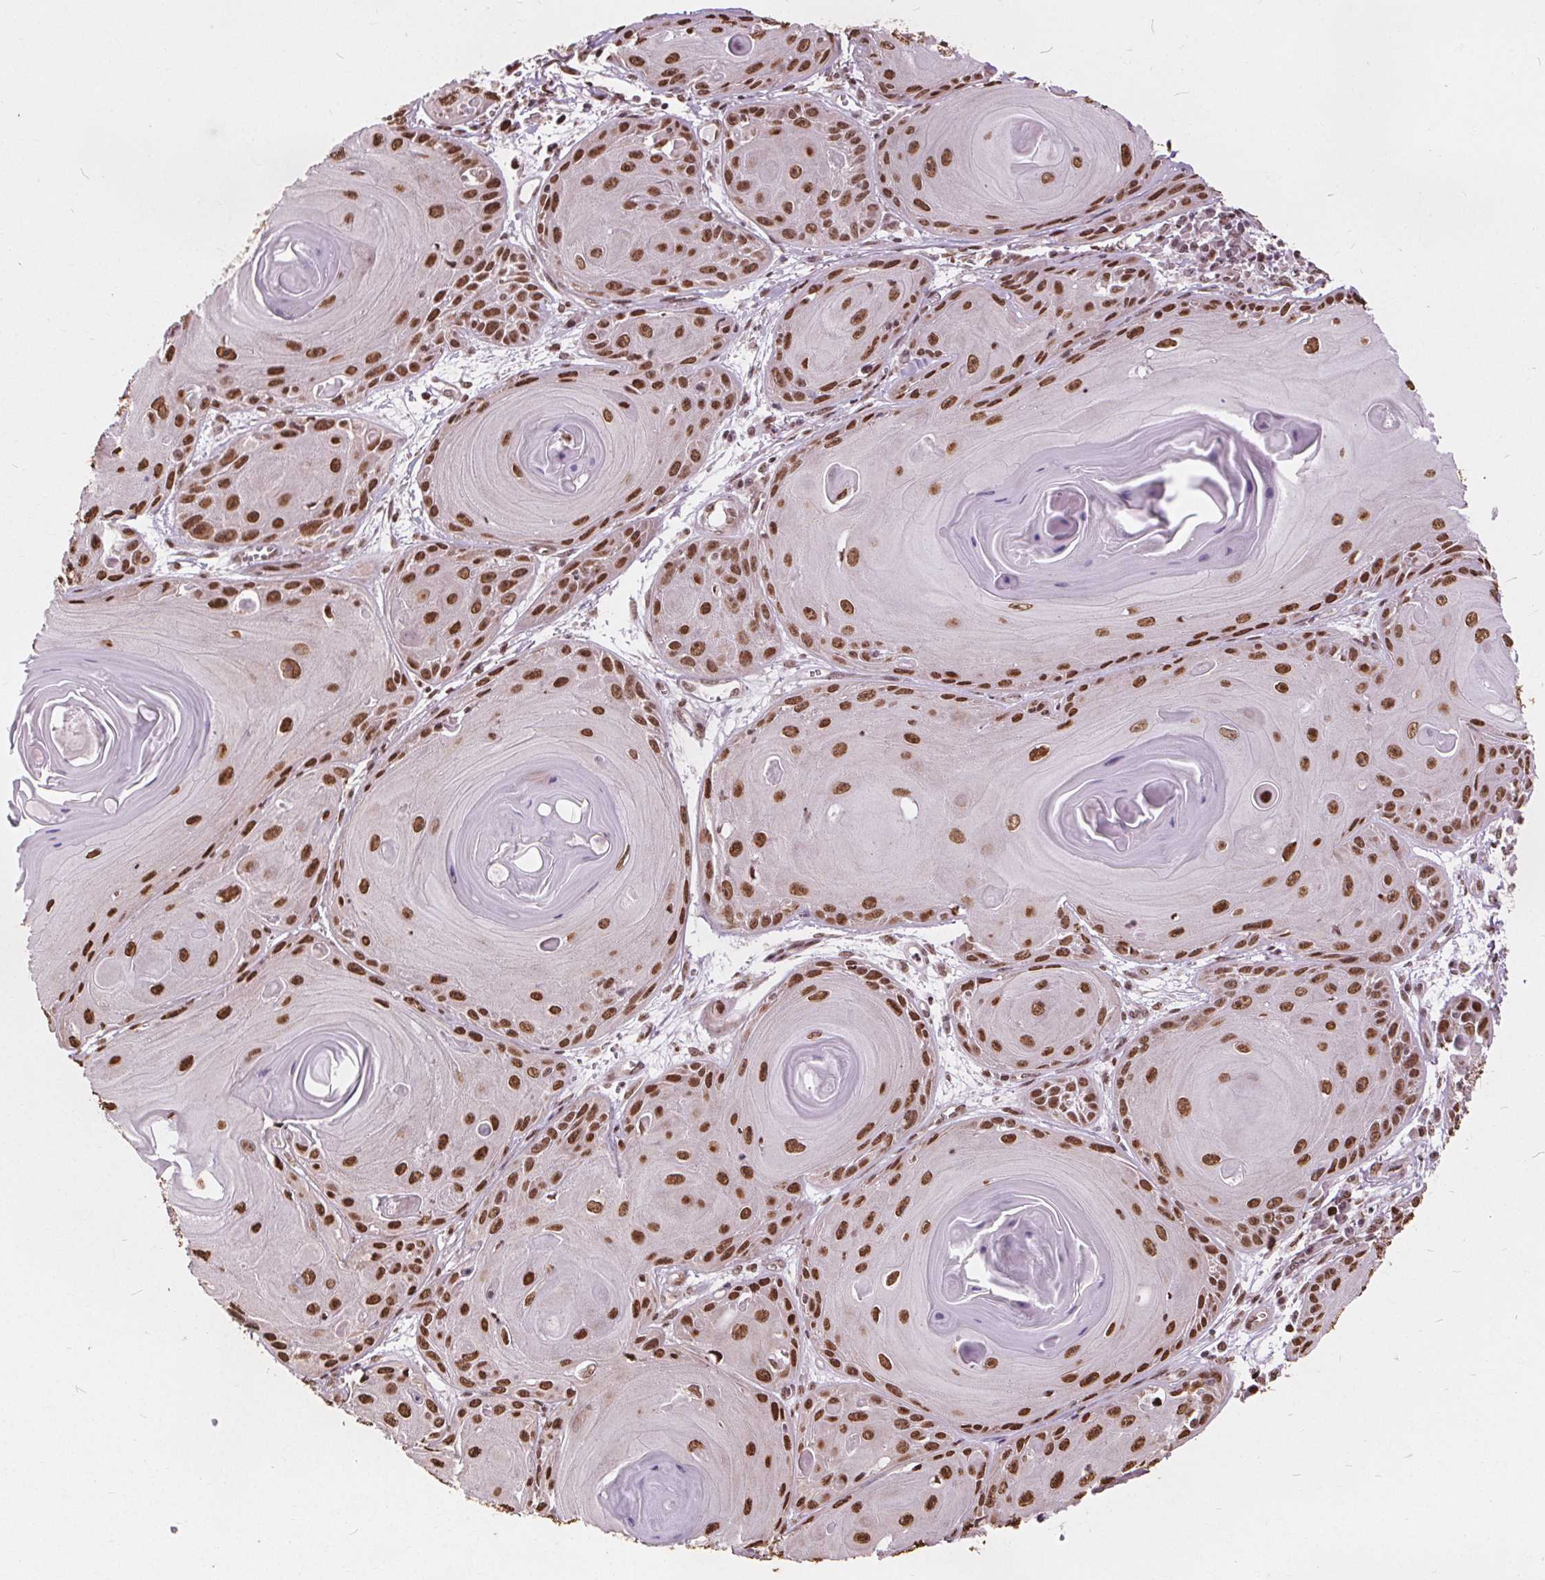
{"staining": {"intensity": "strong", "quantity": ">75%", "location": "nuclear"}, "tissue": "skin cancer", "cell_type": "Tumor cells", "image_type": "cancer", "snomed": [{"axis": "morphology", "description": "Squamous cell carcinoma, NOS"}, {"axis": "topography", "description": "Skin"}, {"axis": "topography", "description": "Vulva"}], "caption": "The immunohistochemical stain labels strong nuclear positivity in tumor cells of squamous cell carcinoma (skin) tissue.", "gene": "ISLR2", "patient": {"sex": "female", "age": 85}}